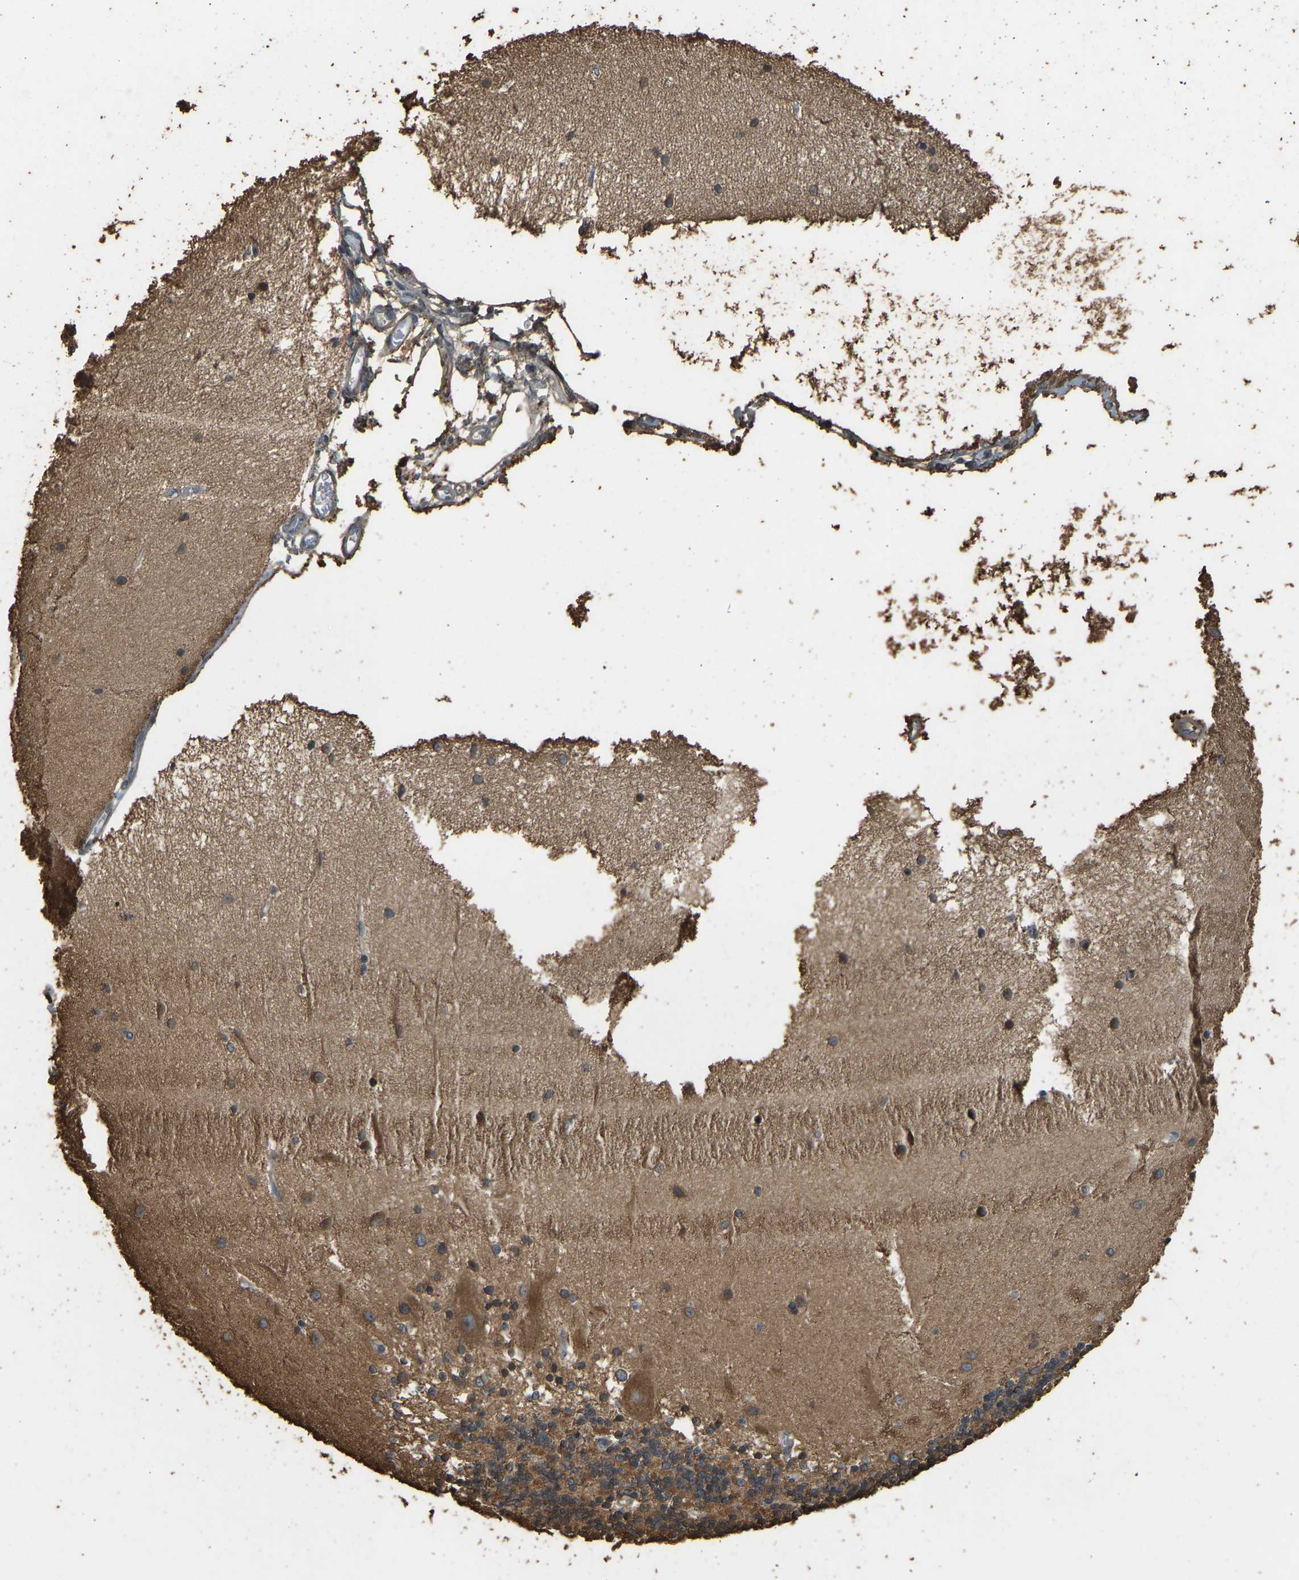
{"staining": {"intensity": "moderate", "quantity": ">75%", "location": "cytoplasmic/membranous"}, "tissue": "cerebellum", "cell_type": "Cells in granular layer", "image_type": "normal", "snomed": [{"axis": "morphology", "description": "Normal tissue, NOS"}, {"axis": "topography", "description": "Cerebellum"}], "caption": "A photomicrograph showing moderate cytoplasmic/membranous expression in approximately >75% of cells in granular layer in benign cerebellum, as visualized by brown immunohistochemical staining.", "gene": "OS9", "patient": {"sex": "female", "age": 54}}